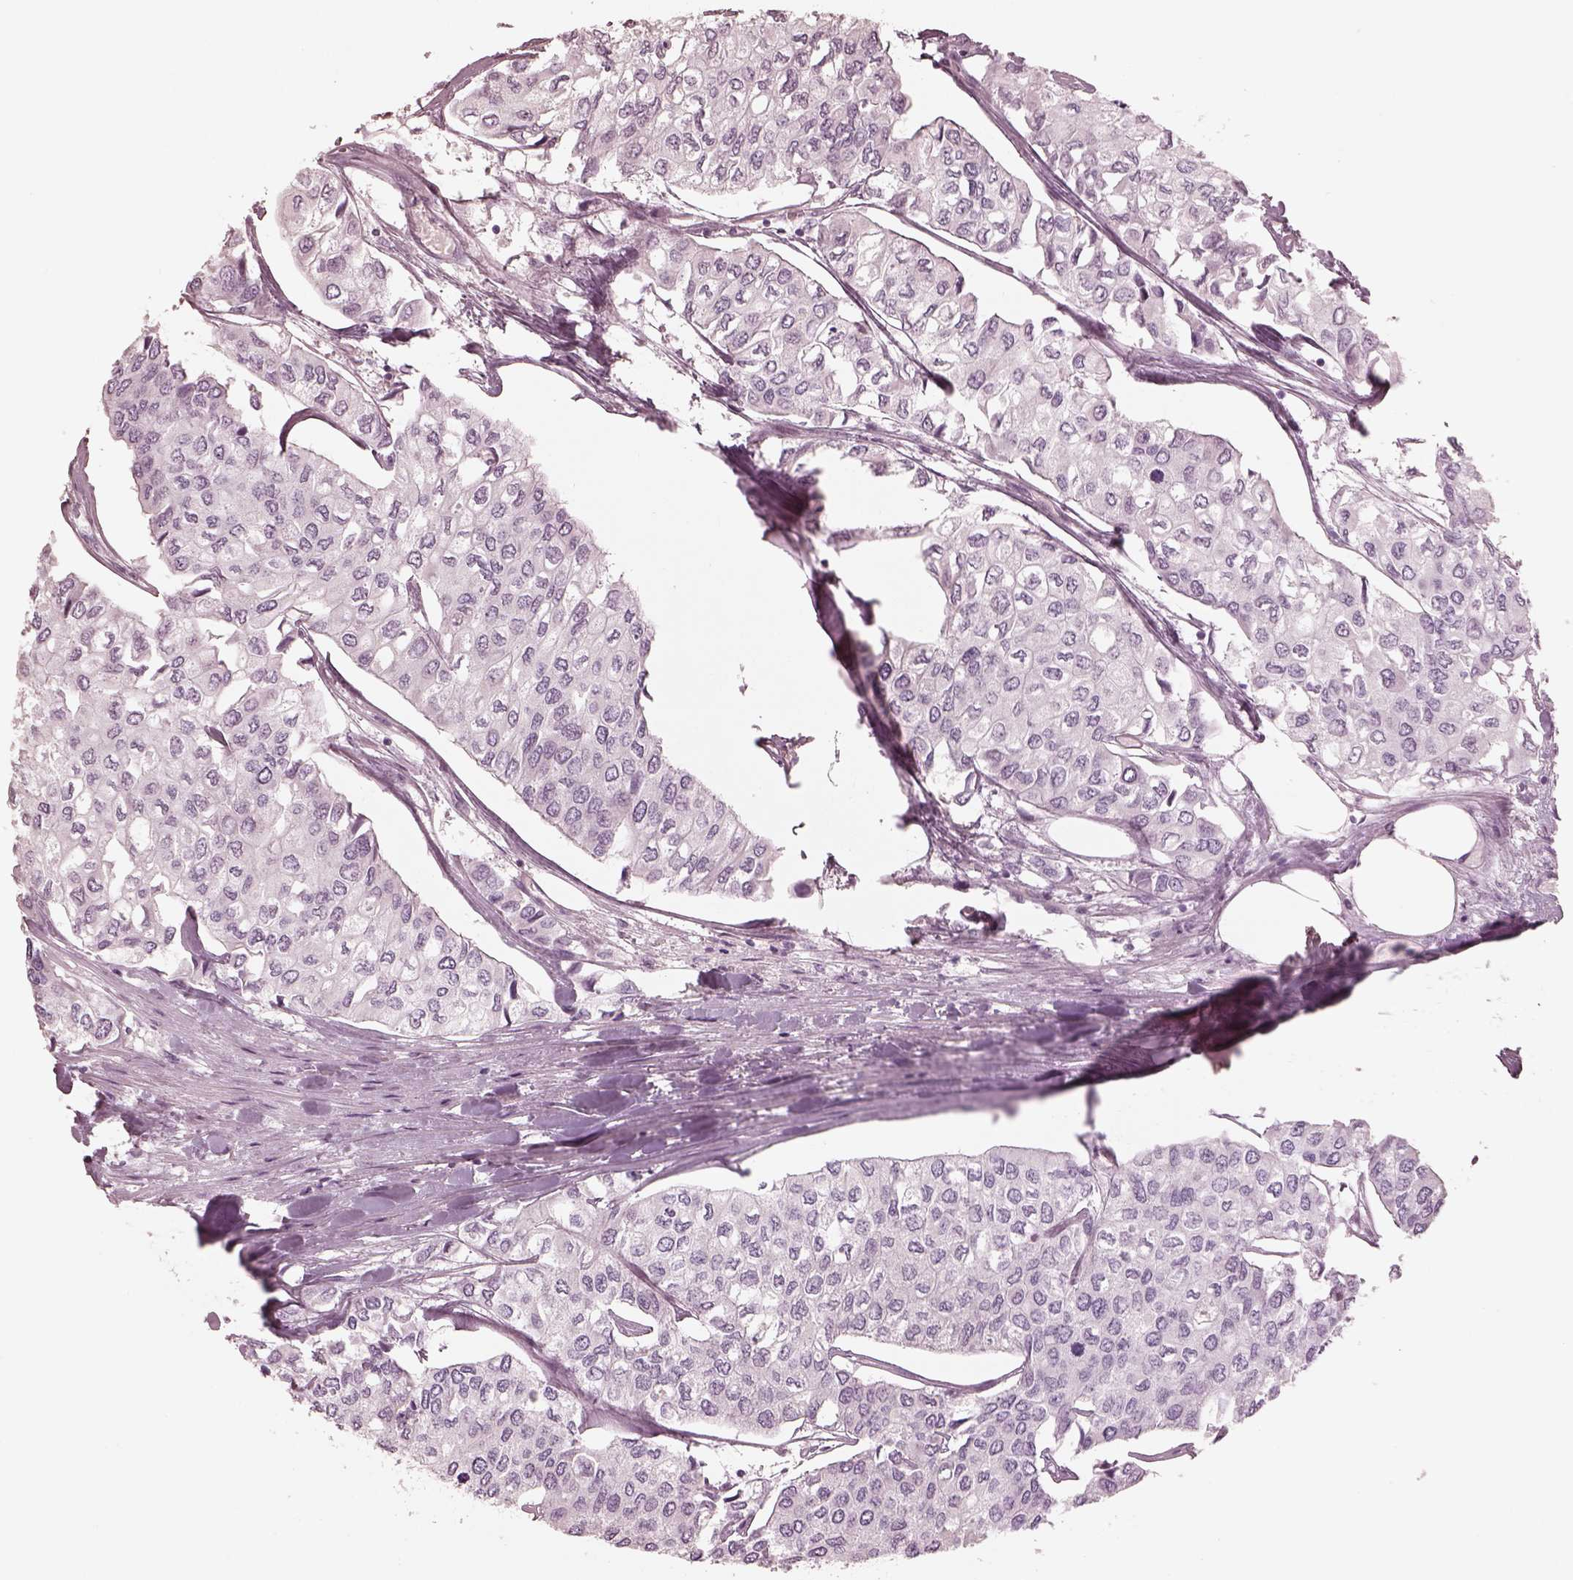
{"staining": {"intensity": "negative", "quantity": "none", "location": "none"}, "tissue": "urothelial cancer", "cell_type": "Tumor cells", "image_type": "cancer", "snomed": [{"axis": "morphology", "description": "Urothelial carcinoma, High grade"}, {"axis": "topography", "description": "Urinary bladder"}], "caption": "This is a photomicrograph of immunohistochemistry staining of high-grade urothelial carcinoma, which shows no expression in tumor cells. (DAB (3,3'-diaminobenzidine) IHC, high magnification).", "gene": "OPN4", "patient": {"sex": "male", "age": 73}}